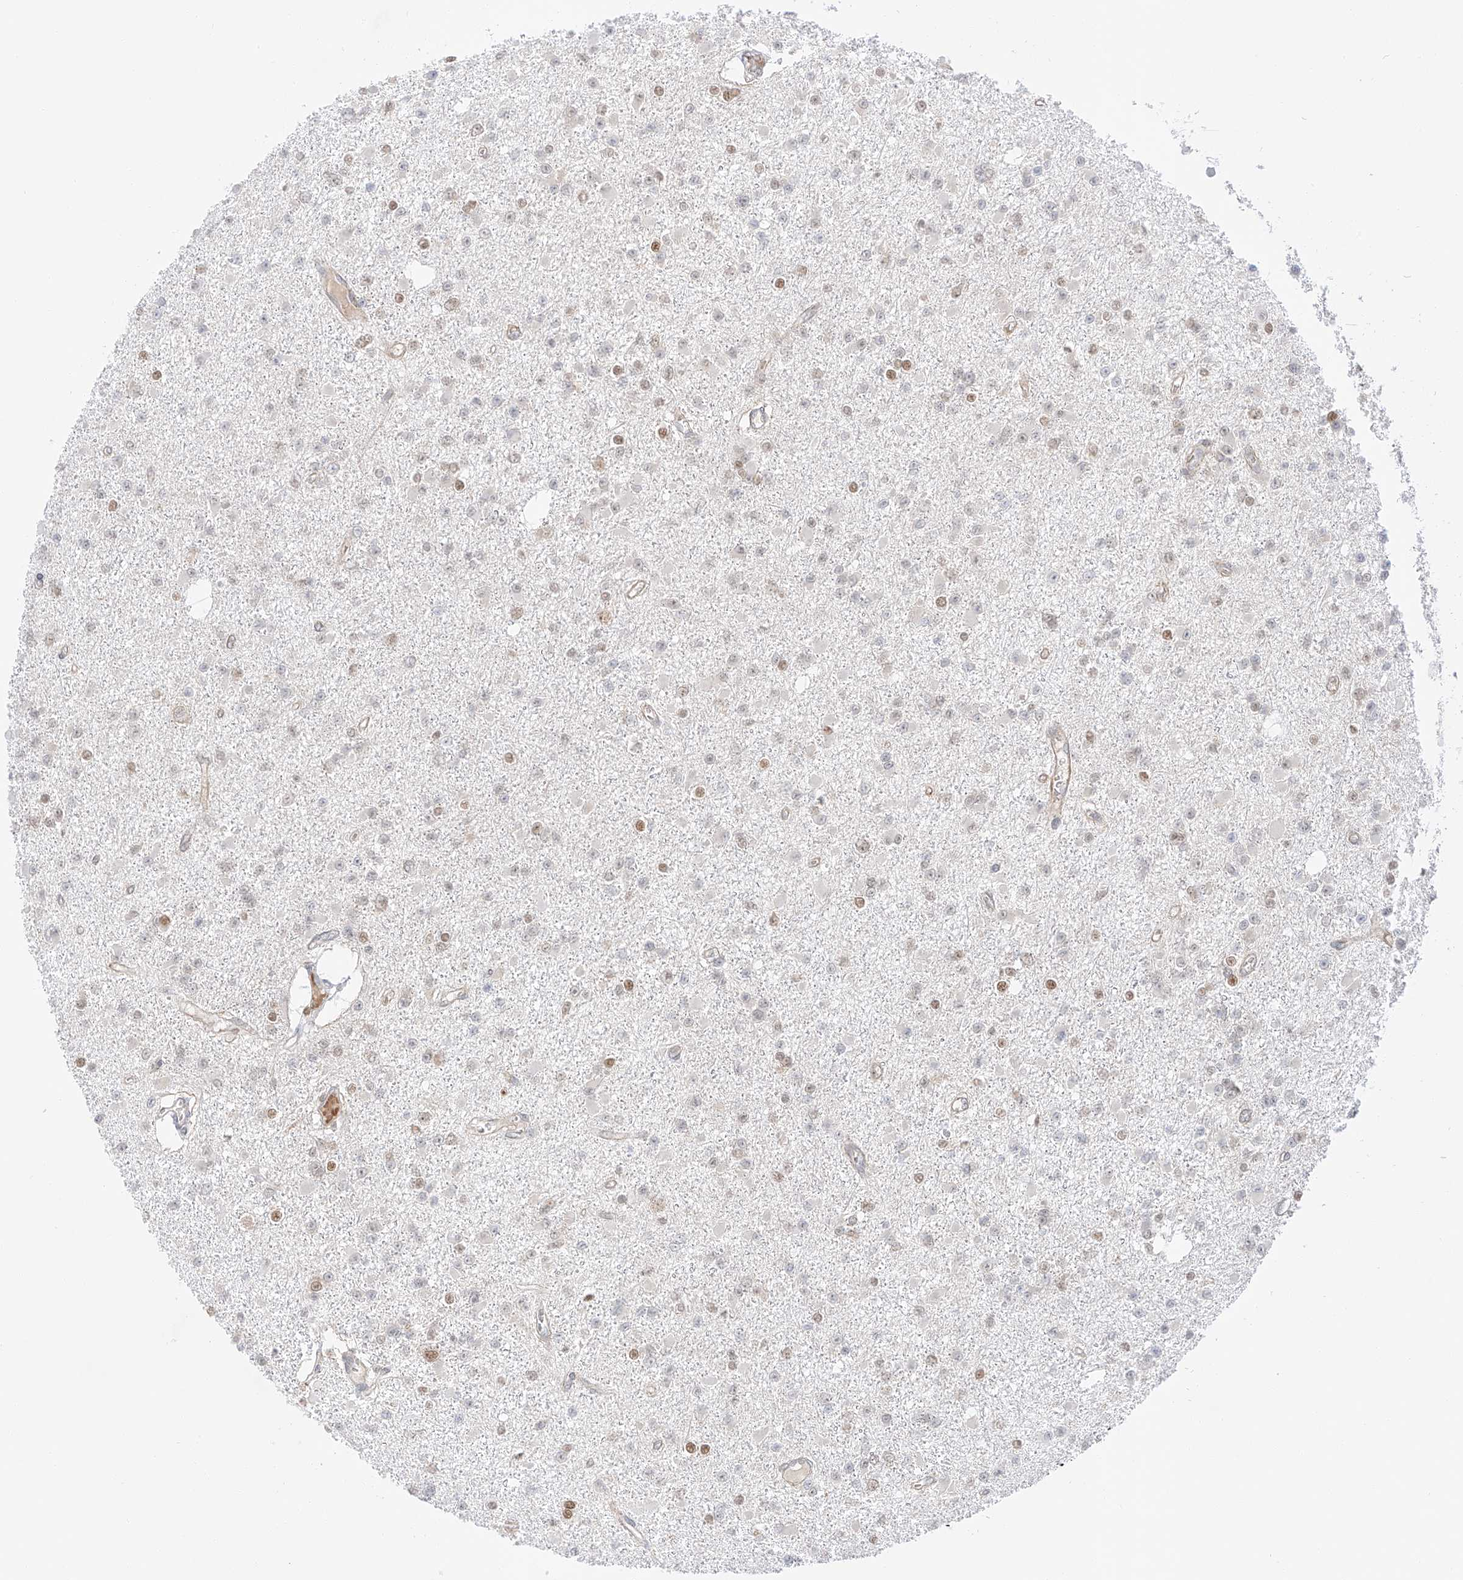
{"staining": {"intensity": "negative", "quantity": "none", "location": "none"}, "tissue": "glioma", "cell_type": "Tumor cells", "image_type": "cancer", "snomed": [{"axis": "morphology", "description": "Glioma, malignant, Low grade"}, {"axis": "topography", "description": "Brain"}], "caption": "This is a photomicrograph of IHC staining of glioma, which shows no staining in tumor cells.", "gene": "POGK", "patient": {"sex": "female", "age": 22}}